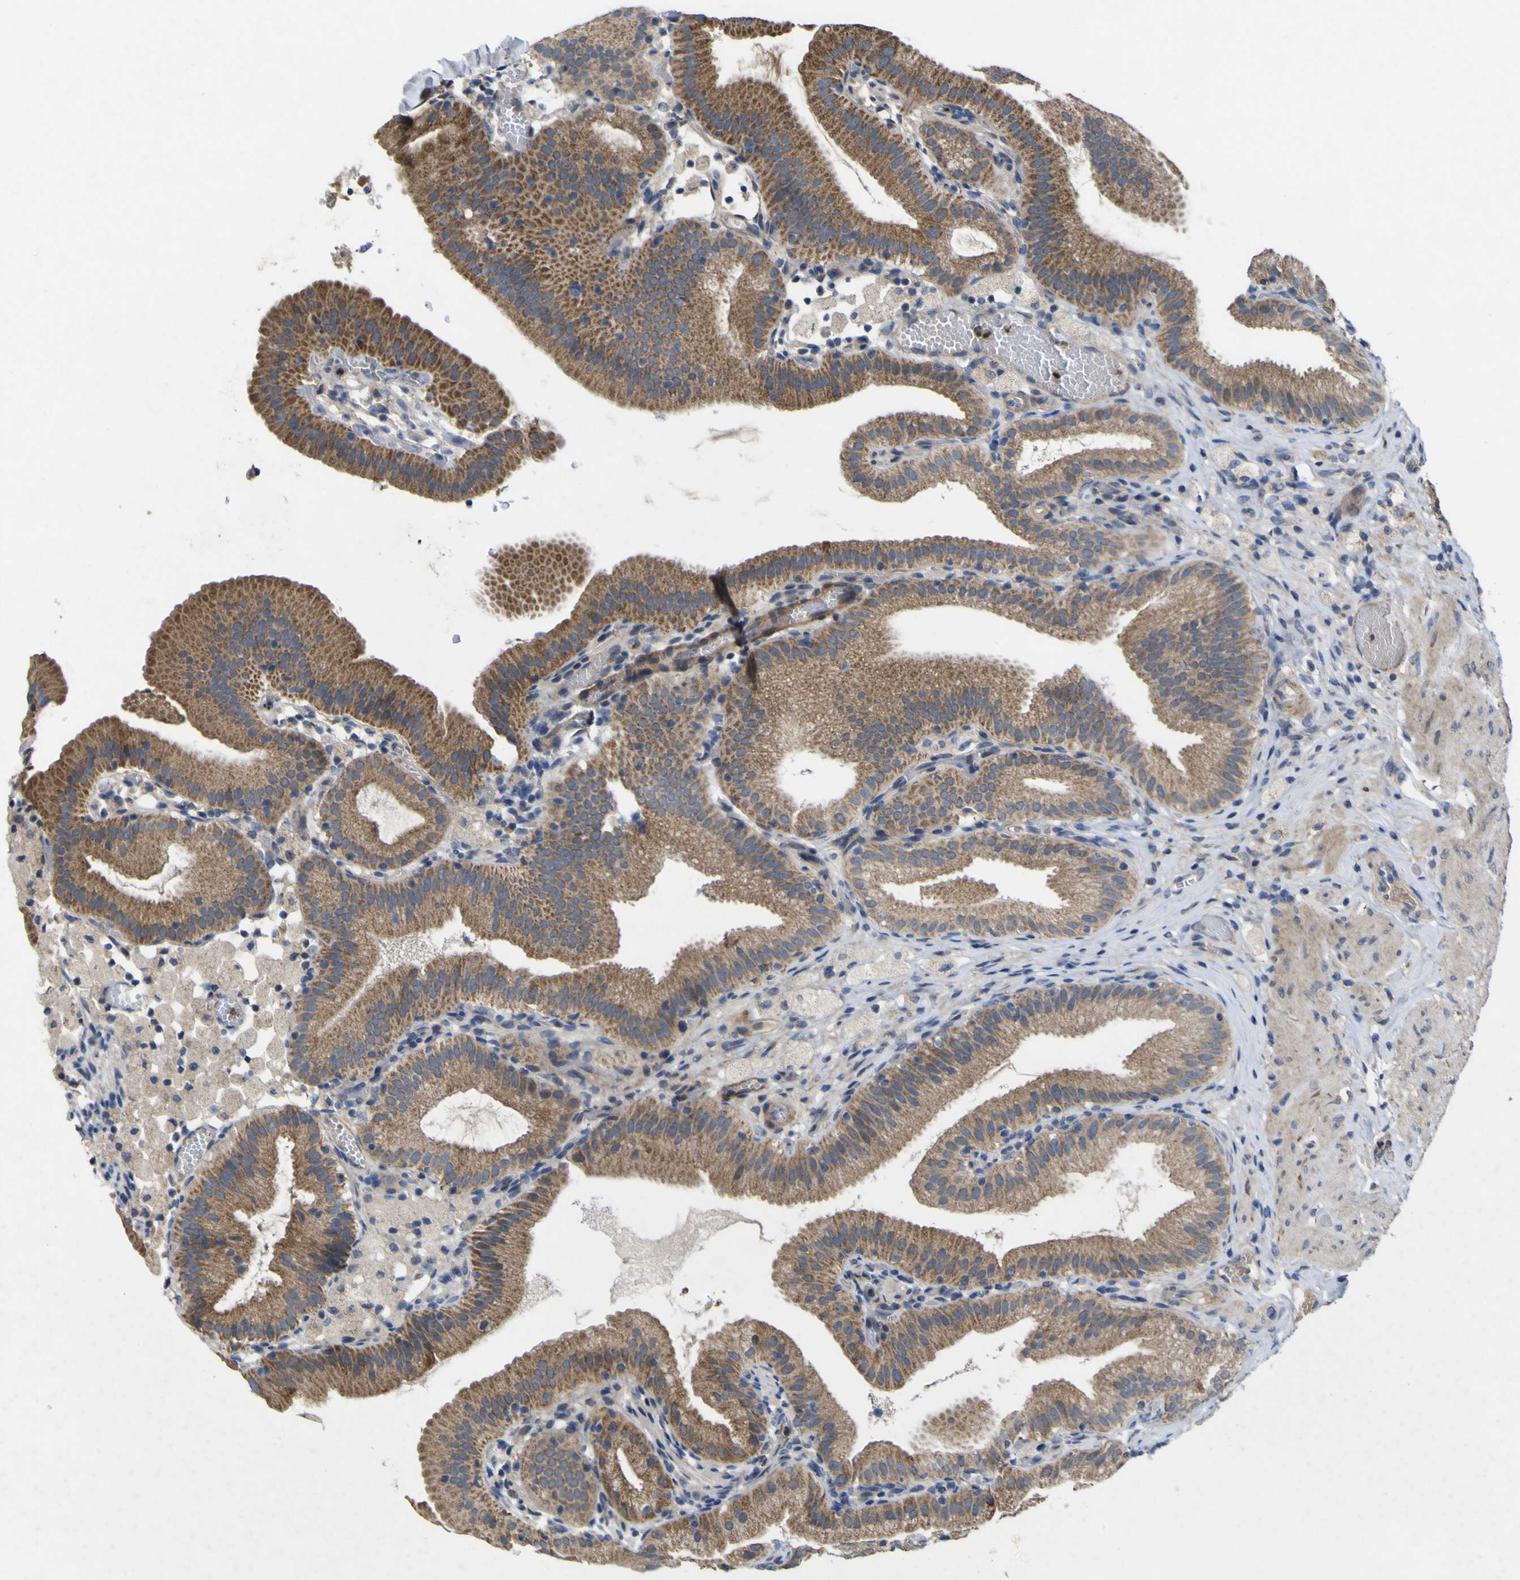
{"staining": {"intensity": "moderate", "quantity": ">75%", "location": "cytoplasmic/membranous"}, "tissue": "gallbladder", "cell_type": "Glandular cells", "image_type": "normal", "snomed": [{"axis": "morphology", "description": "Normal tissue, NOS"}, {"axis": "topography", "description": "Gallbladder"}], "caption": "A medium amount of moderate cytoplasmic/membranous staining is seen in approximately >75% of glandular cells in normal gallbladder. (brown staining indicates protein expression, while blue staining denotes nuclei).", "gene": "IRAK2", "patient": {"sex": "male", "age": 54}}